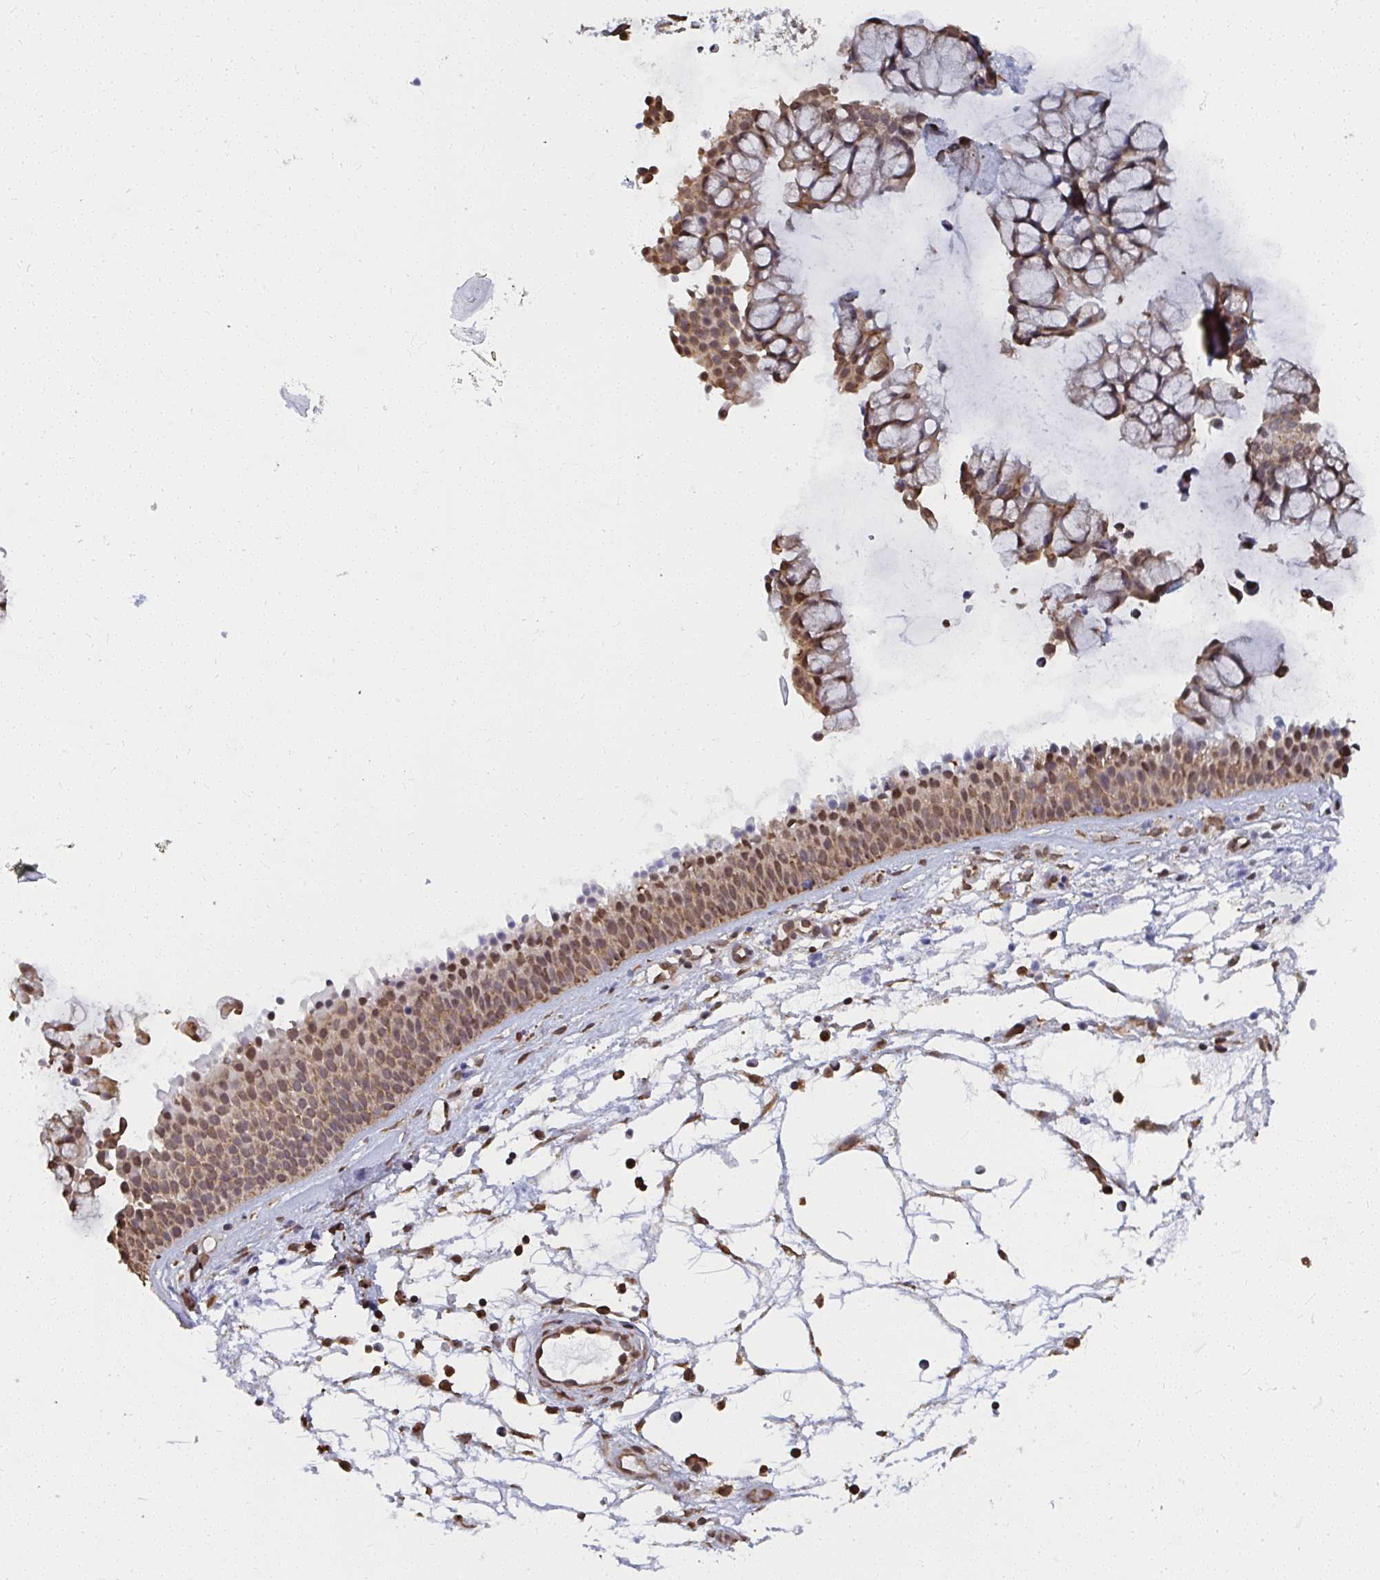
{"staining": {"intensity": "moderate", "quantity": ">75%", "location": "cytoplasmic/membranous"}, "tissue": "nasopharynx", "cell_type": "Respiratory epithelial cells", "image_type": "normal", "snomed": [{"axis": "morphology", "description": "Normal tissue, NOS"}, {"axis": "topography", "description": "Nasopharynx"}], "caption": "Respiratory epithelial cells demonstrate medium levels of moderate cytoplasmic/membranous positivity in about >75% of cells in unremarkable human nasopharynx.", "gene": "SYNCRIP", "patient": {"sex": "male", "age": 56}}